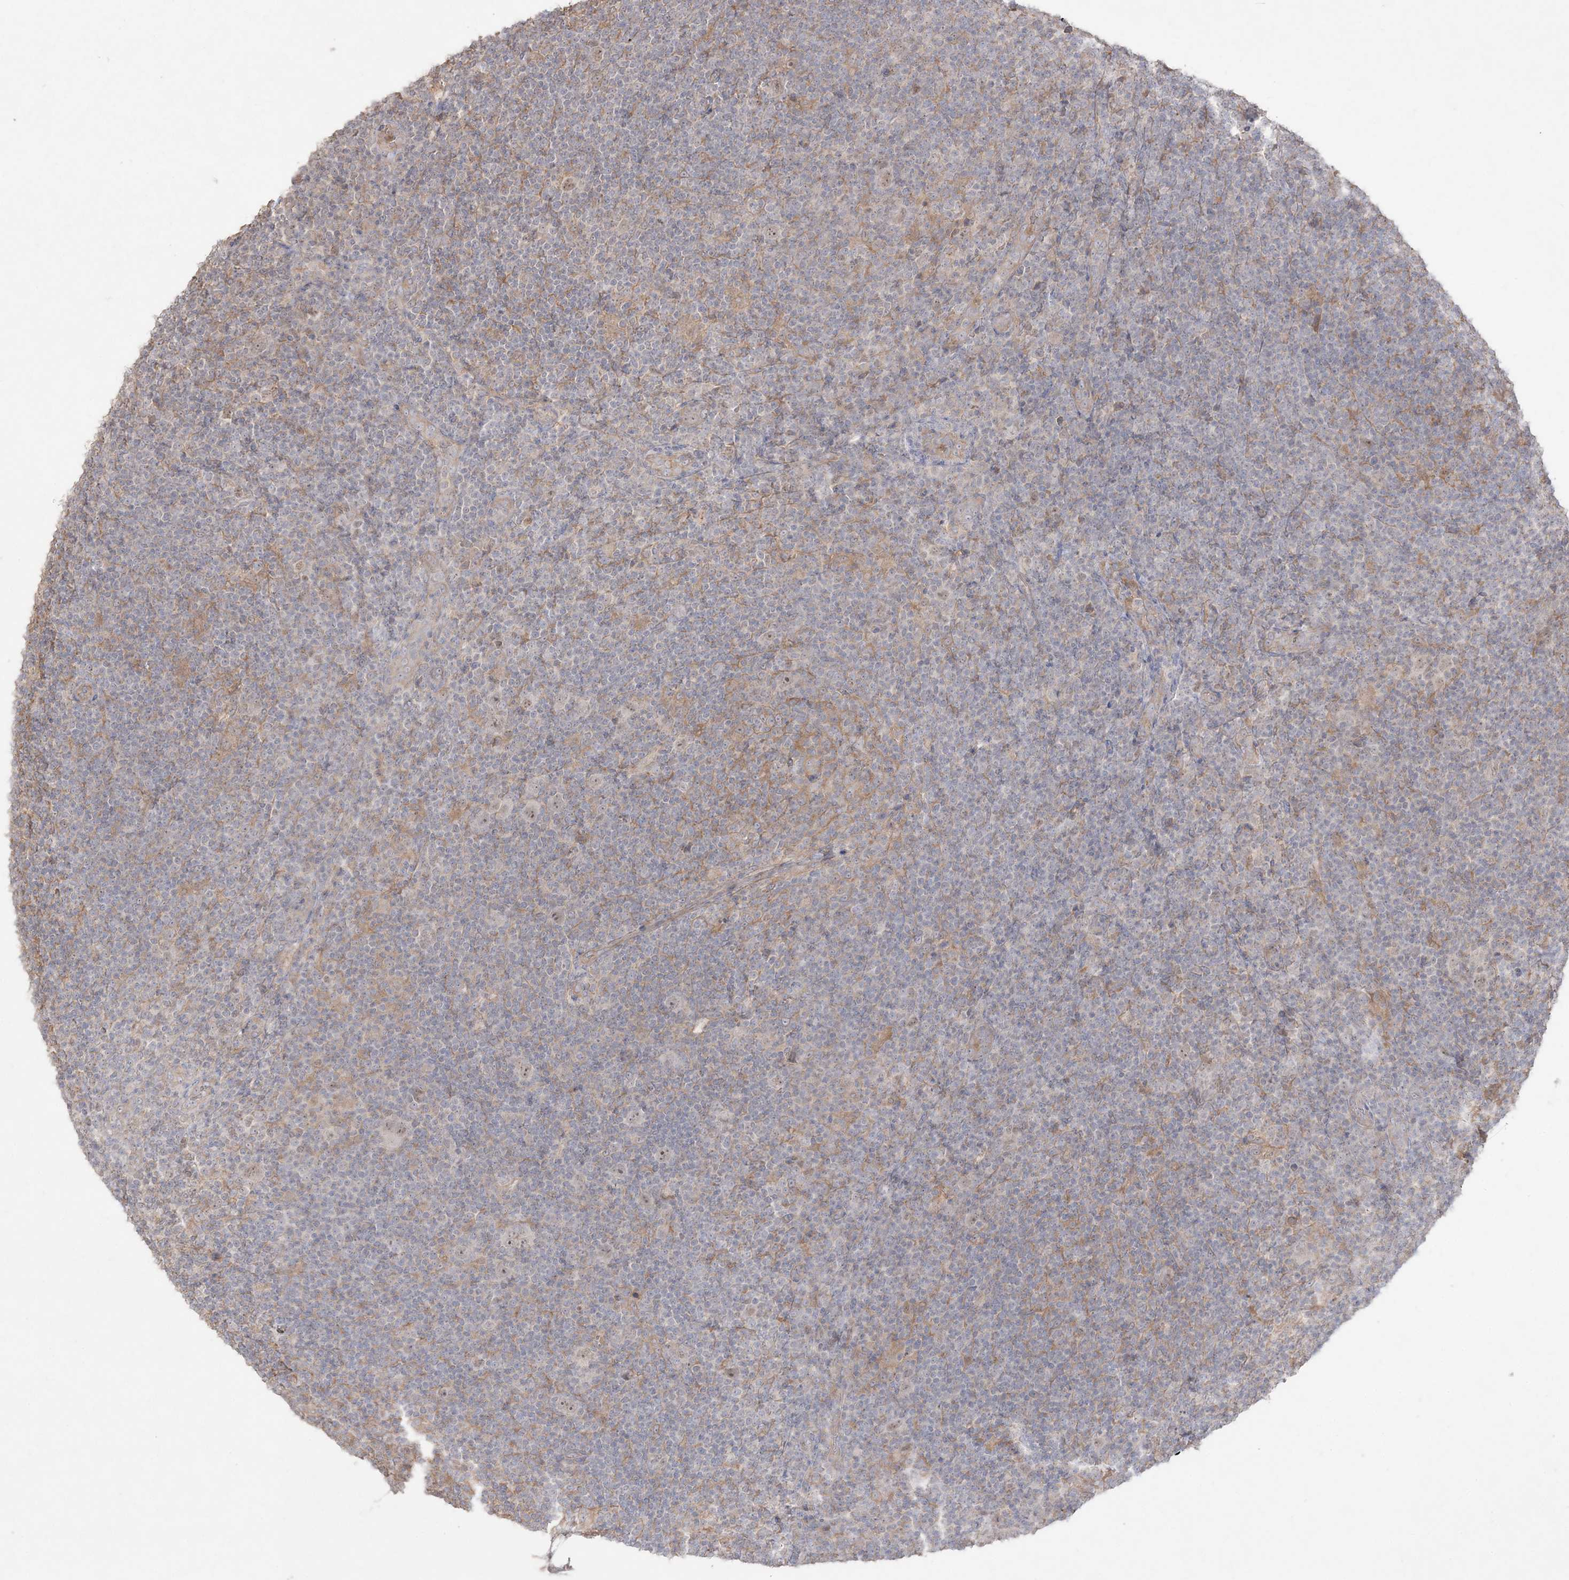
{"staining": {"intensity": "weak", "quantity": "25%-75%", "location": "nuclear"}, "tissue": "lymphoma", "cell_type": "Tumor cells", "image_type": "cancer", "snomed": [{"axis": "morphology", "description": "Hodgkin's disease, NOS"}, {"axis": "topography", "description": "Lymph node"}], "caption": "This histopathology image exhibits immunohistochemistry (IHC) staining of human lymphoma, with low weak nuclear positivity in approximately 25%-75% of tumor cells.", "gene": "SH3BP4", "patient": {"sex": "female", "age": 57}}